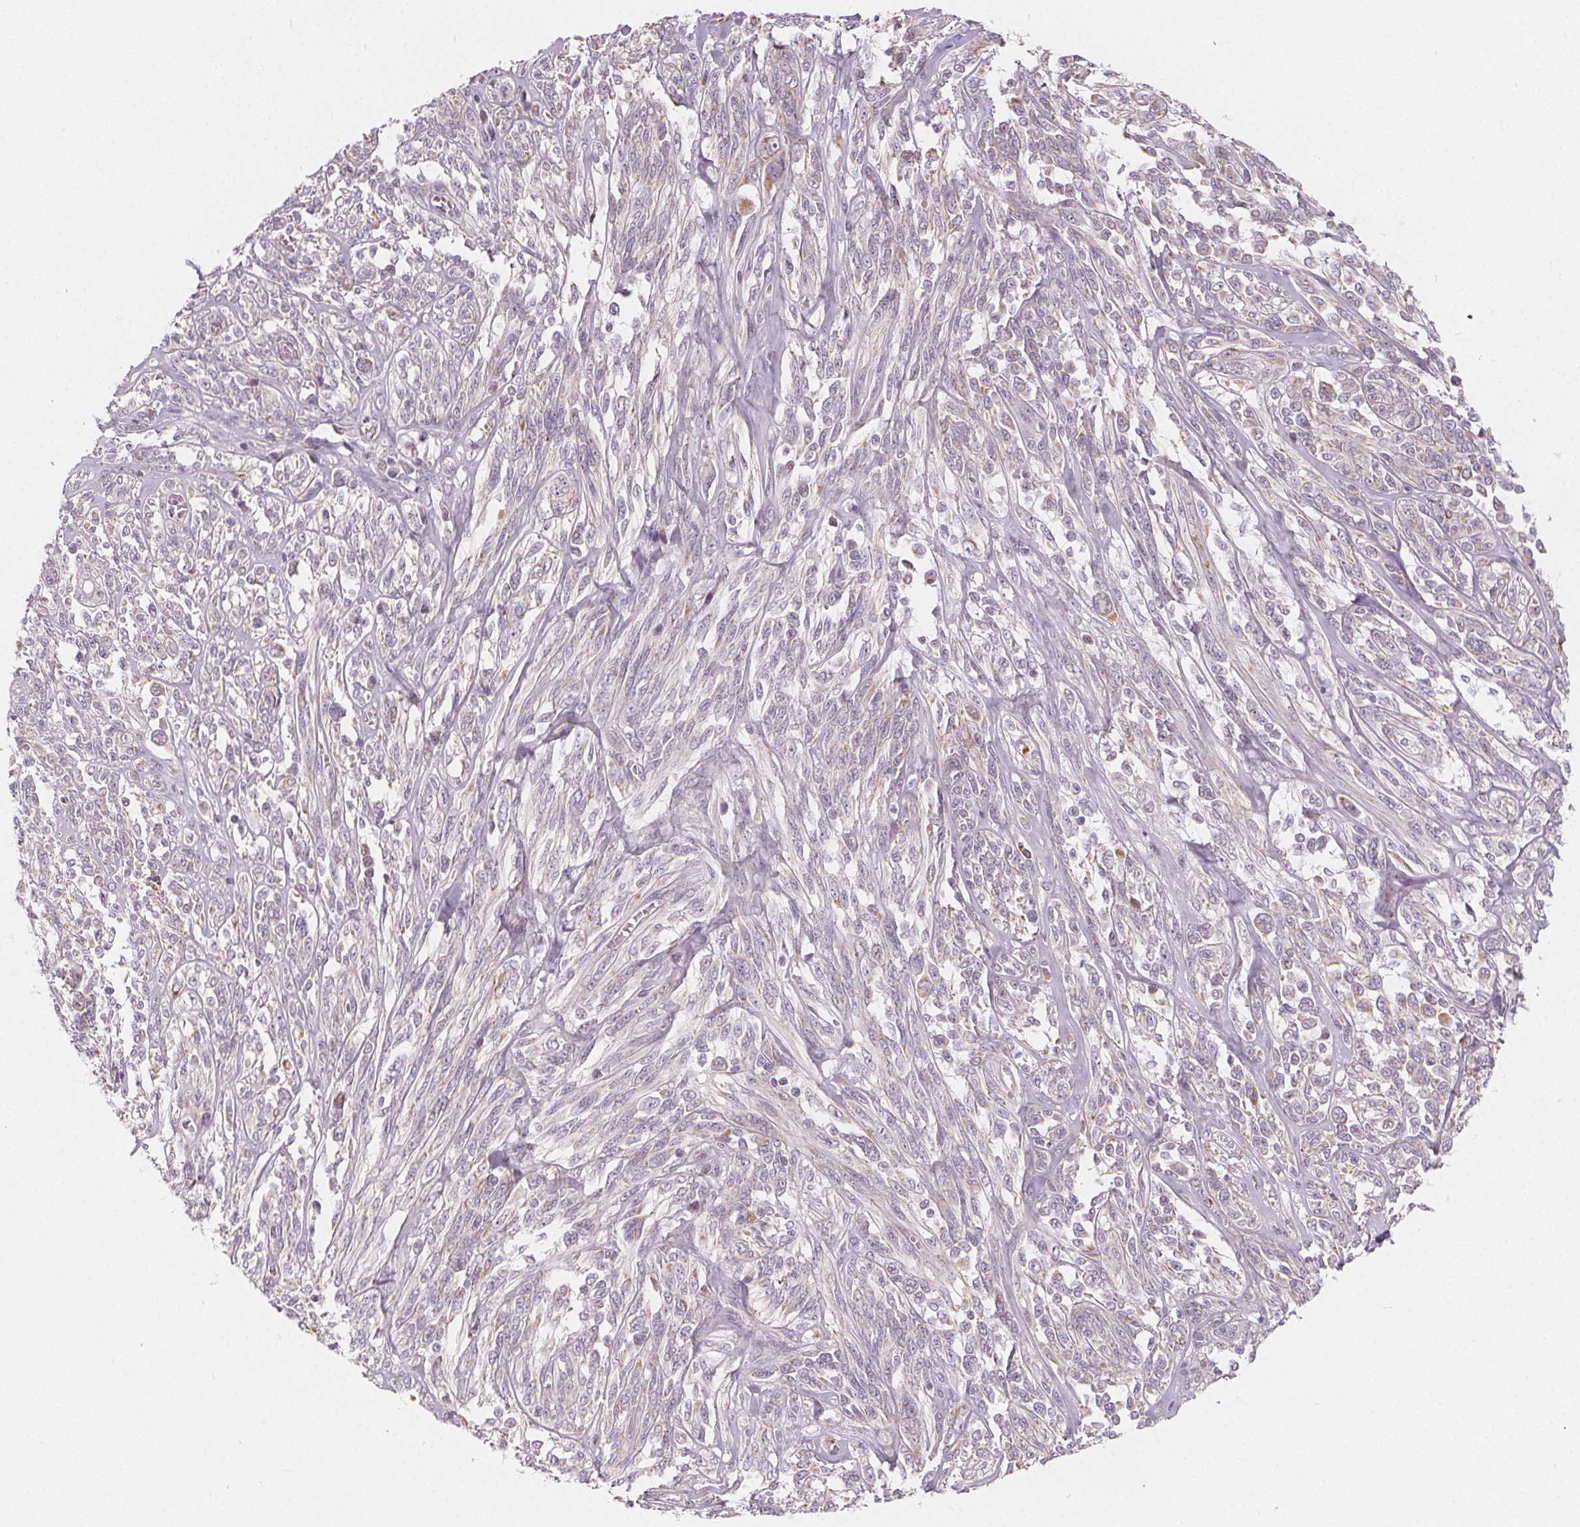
{"staining": {"intensity": "negative", "quantity": "none", "location": "none"}, "tissue": "melanoma", "cell_type": "Tumor cells", "image_type": "cancer", "snomed": [{"axis": "morphology", "description": "Malignant melanoma, NOS"}, {"axis": "topography", "description": "Skin"}], "caption": "The micrograph displays no staining of tumor cells in melanoma.", "gene": "NUP210L", "patient": {"sex": "female", "age": 91}}